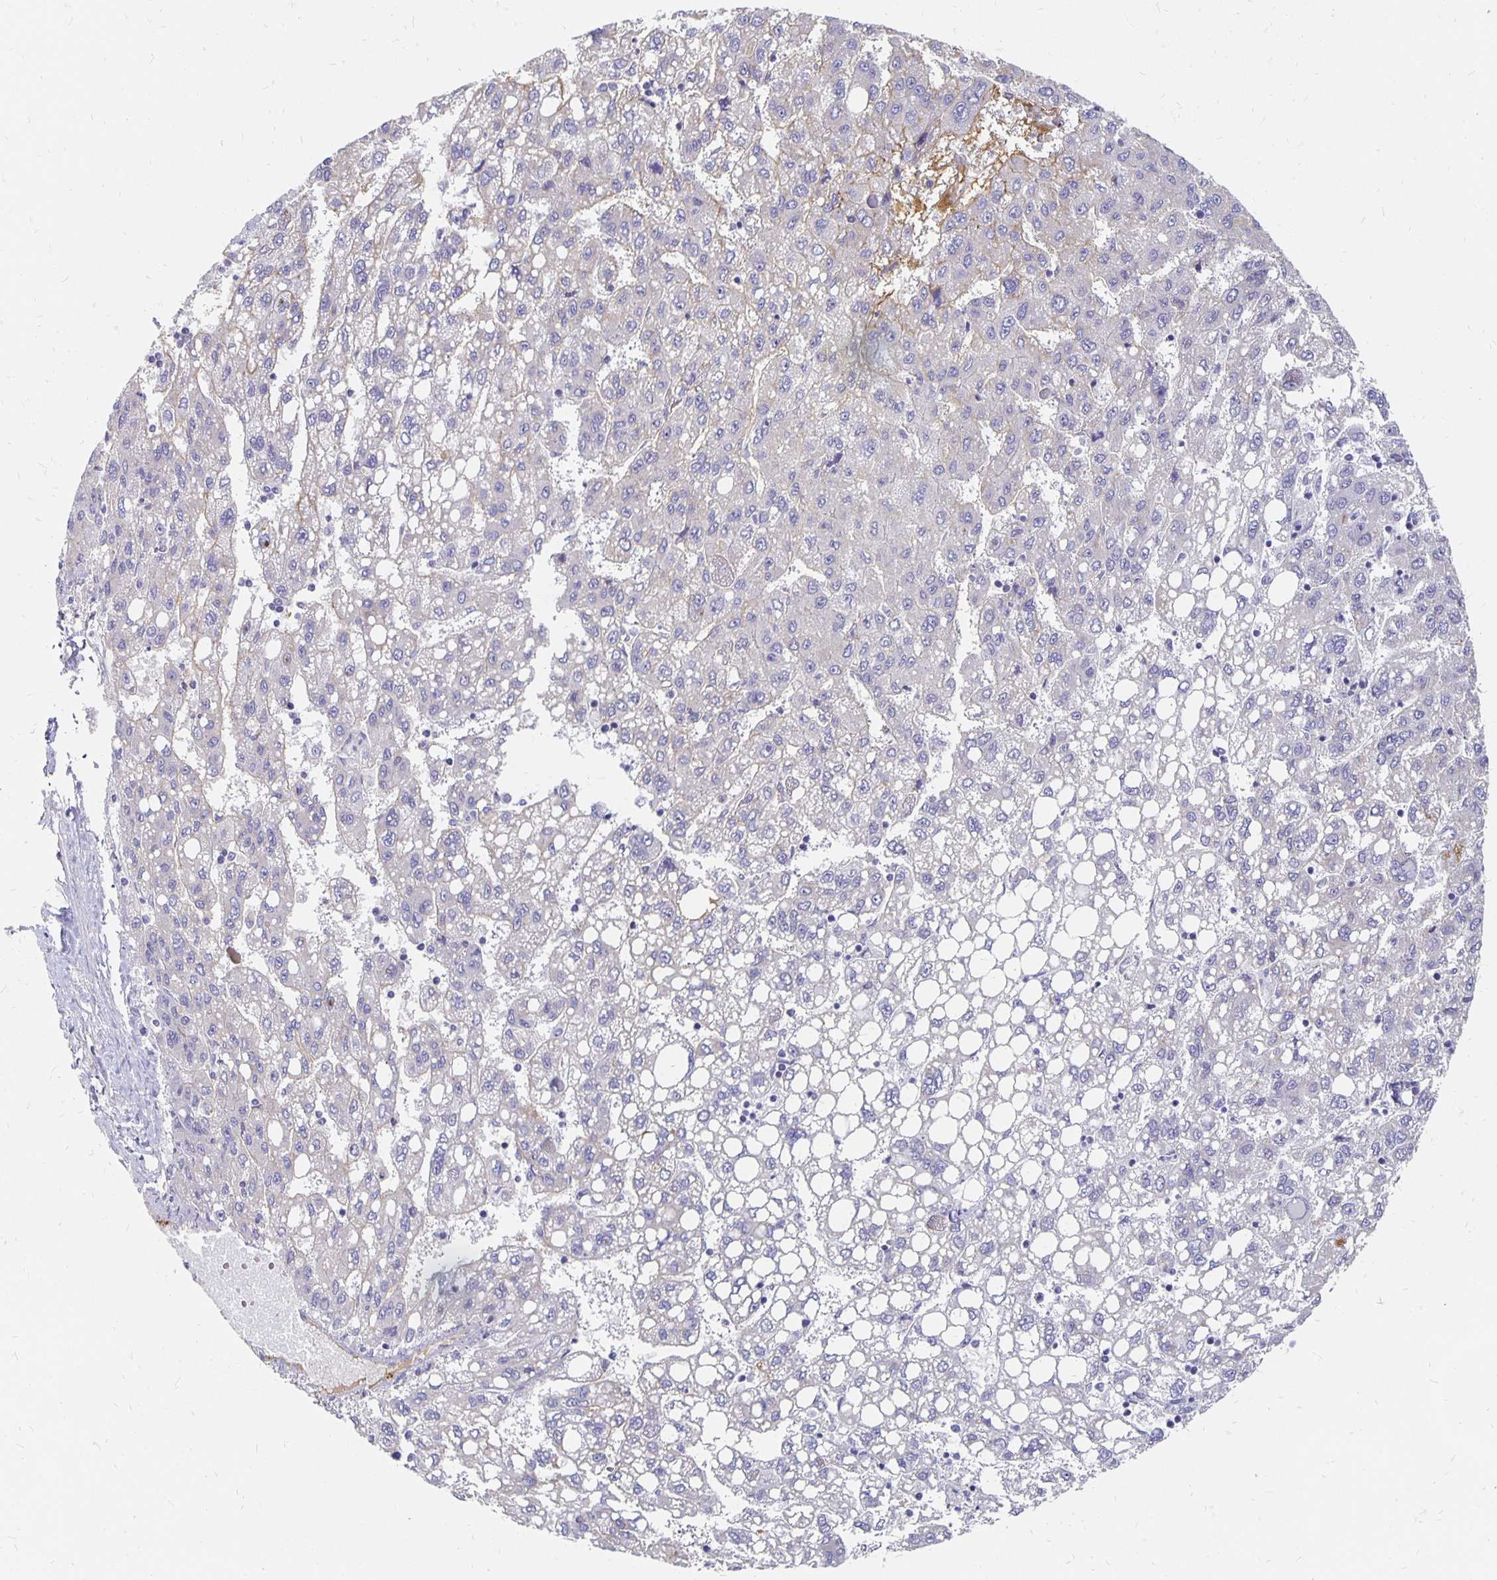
{"staining": {"intensity": "negative", "quantity": "none", "location": "none"}, "tissue": "liver cancer", "cell_type": "Tumor cells", "image_type": "cancer", "snomed": [{"axis": "morphology", "description": "Carcinoma, Hepatocellular, NOS"}, {"axis": "topography", "description": "Liver"}], "caption": "This is a photomicrograph of immunohistochemistry staining of hepatocellular carcinoma (liver), which shows no positivity in tumor cells. (Brightfield microscopy of DAB IHC at high magnification).", "gene": "APOB", "patient": {"sex": "female", "age": 82}}